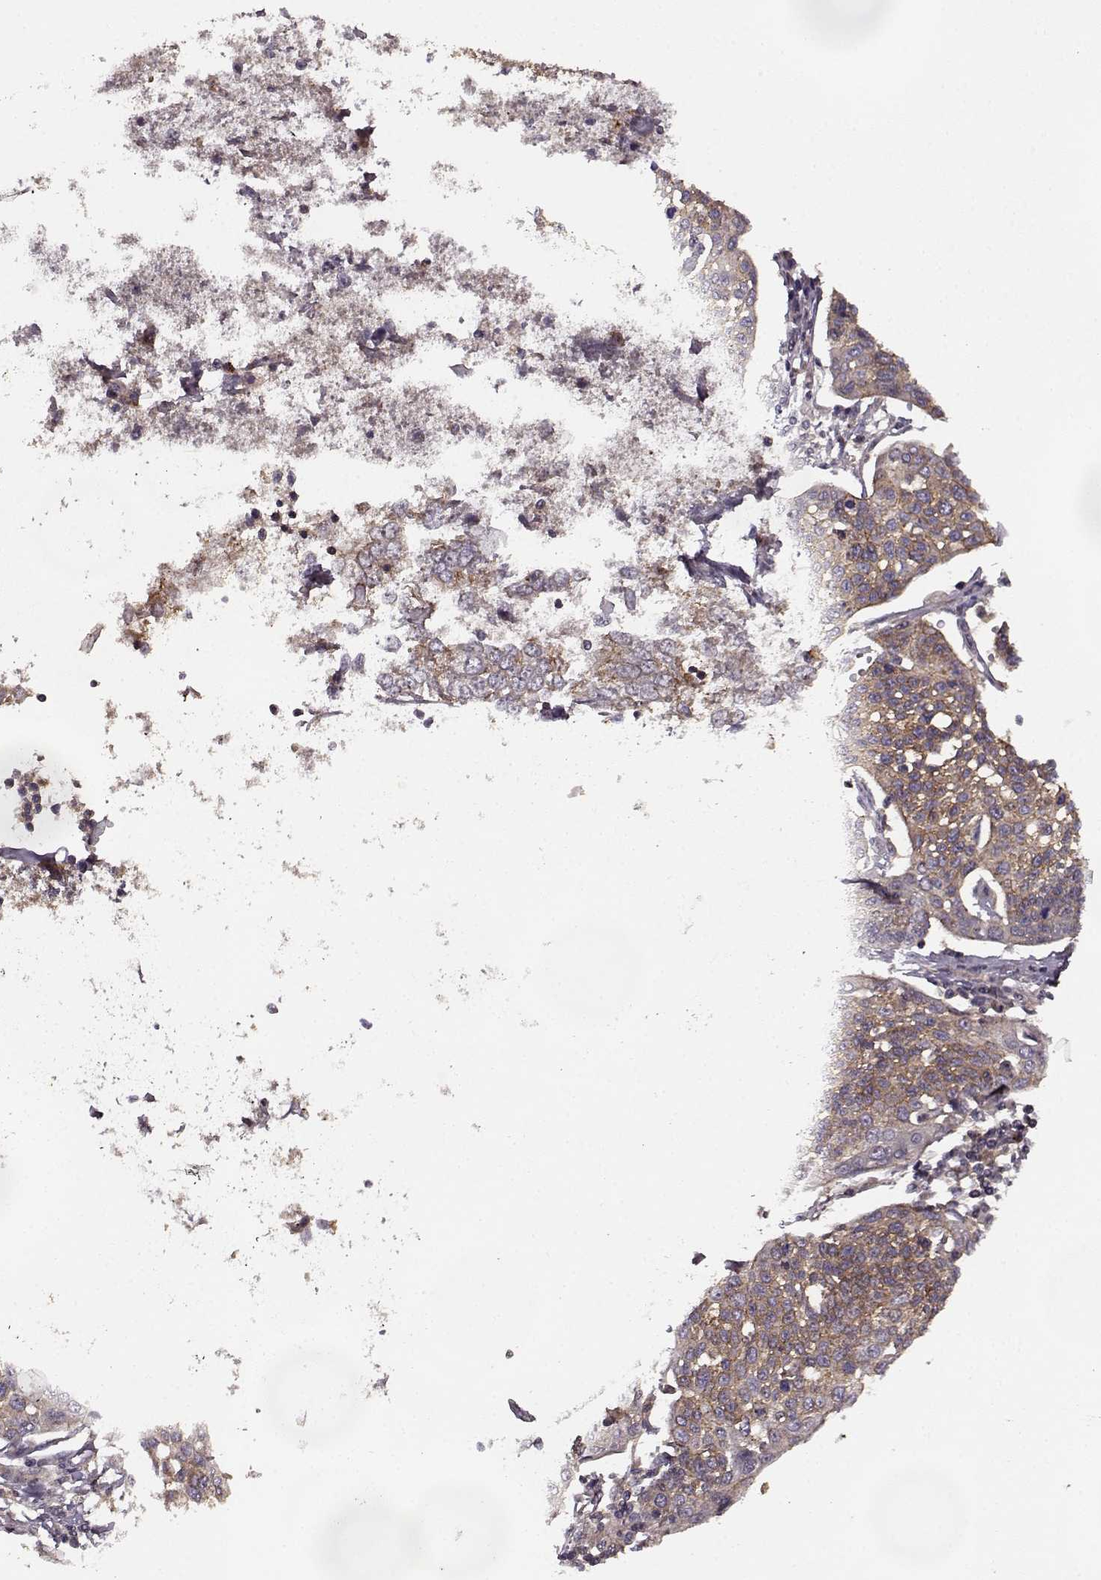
{"staining": {"intensity": "weak", "quantity": ">75%", "location": "cytoplasmic/membranous"}, "tissue": "cervical cancer", "cell_type": "Tumor cells", "image_type": "cancer", "snomed": [{"axis": "morphology", "description": "Squamous cell carcinoma, NOS"}, {"axis": "topography", "description": "Cervix"}], "caption": "Immunohistochemical staining of cervical squamous cell carcinoma reveals weak cytoplasmic/membranous protein staining in approximately >75% of tumor cells. The staining is performed using DAB brown chromogen to label protein expression. The nuclei are counter-stained blue using hematoxylin.", "gene": "IFRD2", "patient": {"sex": "female", "age": 34}}